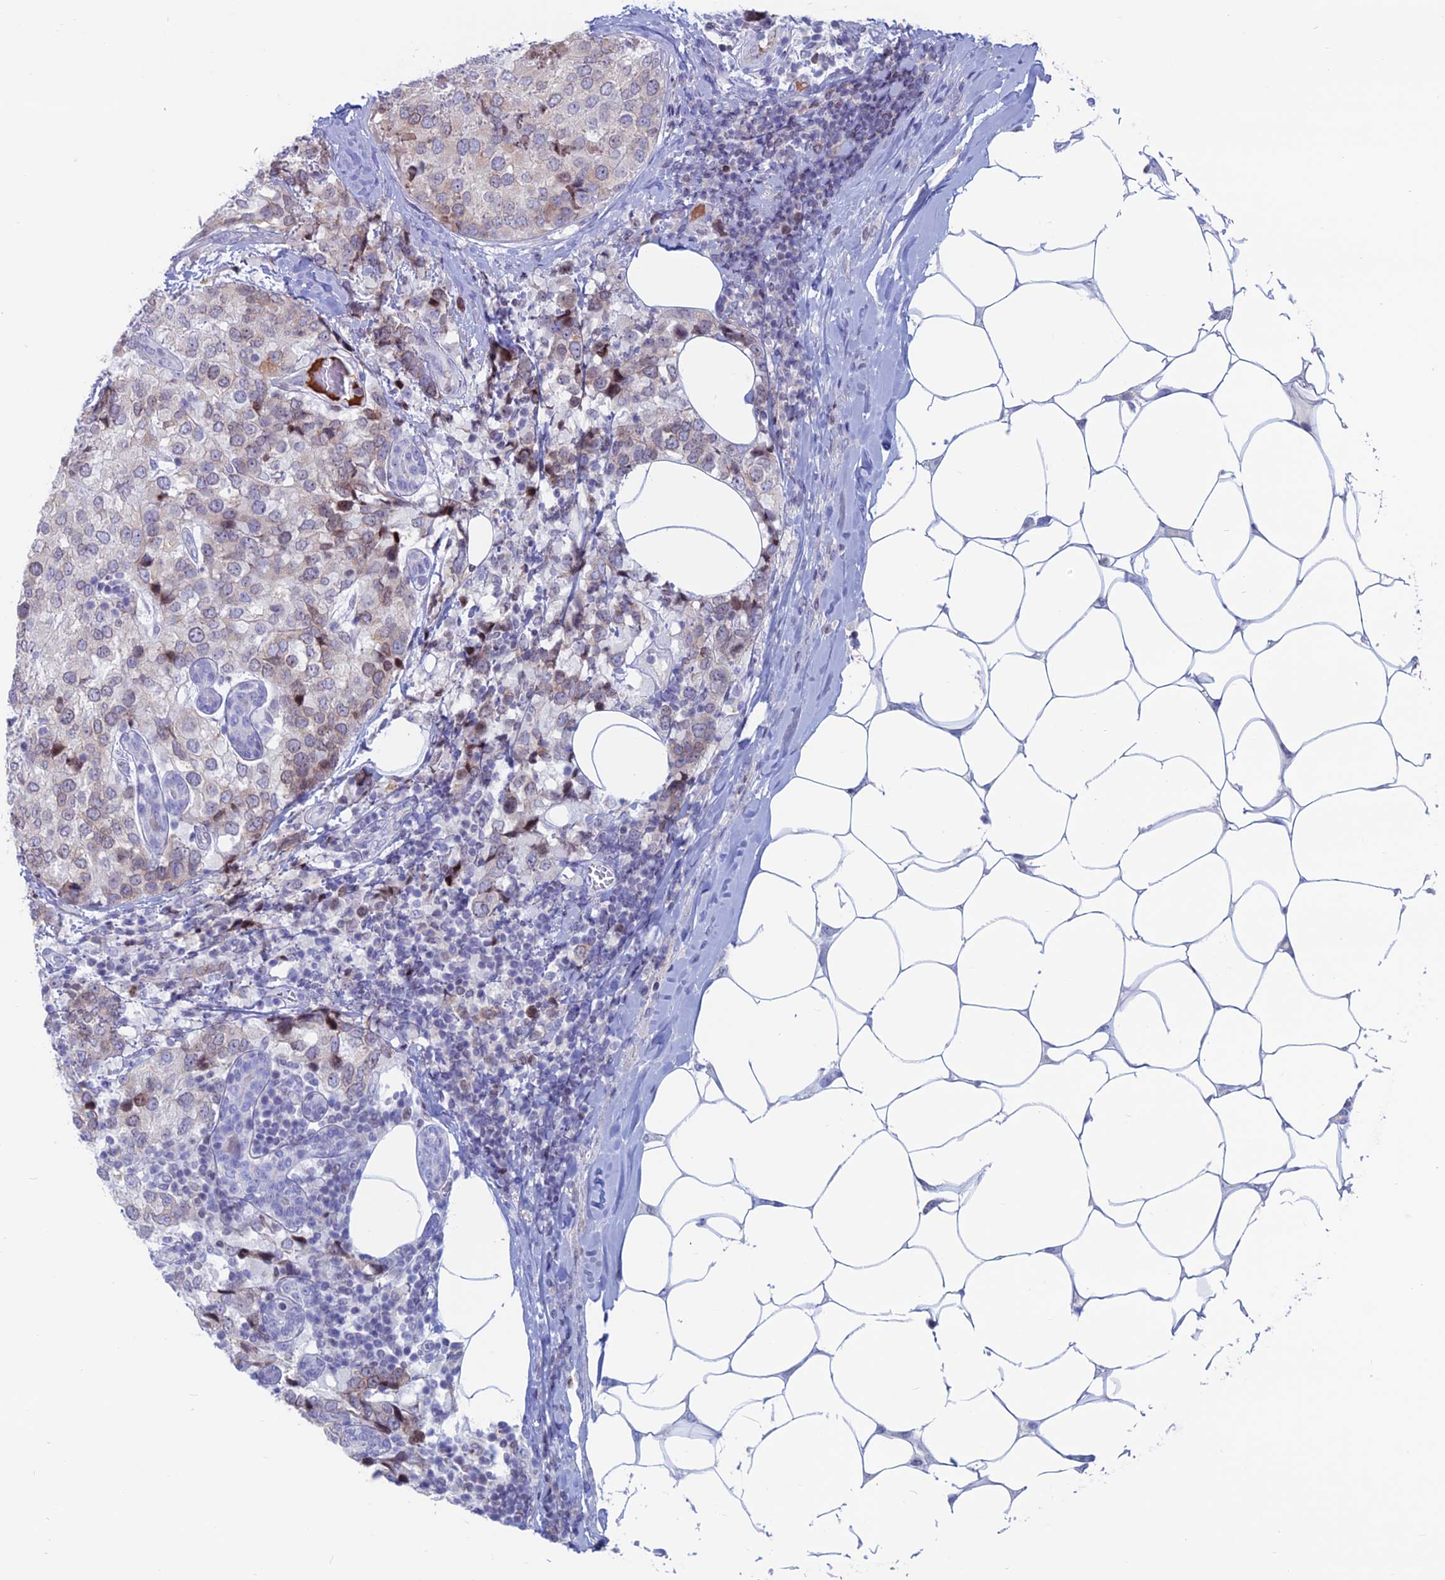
{"staining": {"intensity": "weak", "quantity": "<25%", "location": "cytoplasmic/membranous,nuclear"}, "tissue": "breast cancer", "cell_type": "Tumor cells", "image_type": "cancer", "snomed": [{"axis": "morphology", "description": "Lobular carcinoma"}, {"axis": "topography", "description": "Breast"}], "caption": "DAB (3,3'-diaminobenzidine) immunohistochemical staining of breast lobular carcinoma displays no significant positivity in tumor cells.", "gene": "CERS6", "patient": {"sex": "female", "age": 59}}